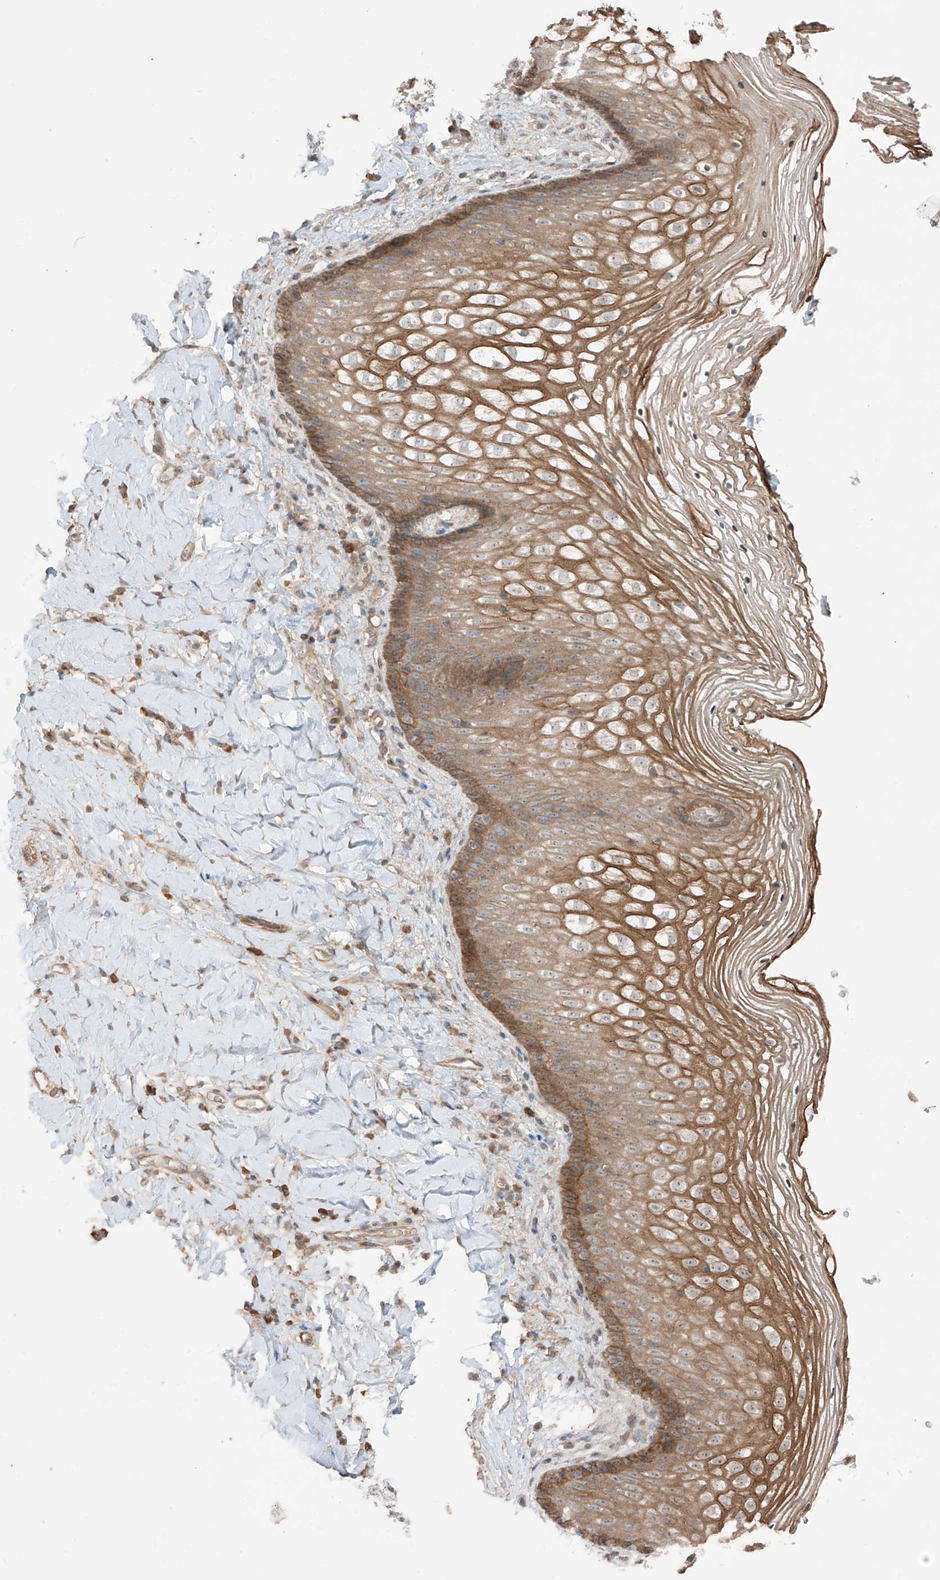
{"staining": {"intensity": "moderate", "quantity": ">75%", "location": "cytoplasmic/membranous"}, "tissue": "vagina", "cell_type": "Squamous epithelial cells", "image_type": "normal", "snomed": [{"axis": "morphology", "description": "Normal tissue, NOS"}, {"axis": "topography", "description": "Vagina"}], "caption": "An image of human vagina stained for a protein displays moderate cytoplasmic/membranous brown staining in squamous epithelial cells.", "gene": "LRRC74A", "patient": {"sex": "female", "age": 60}}